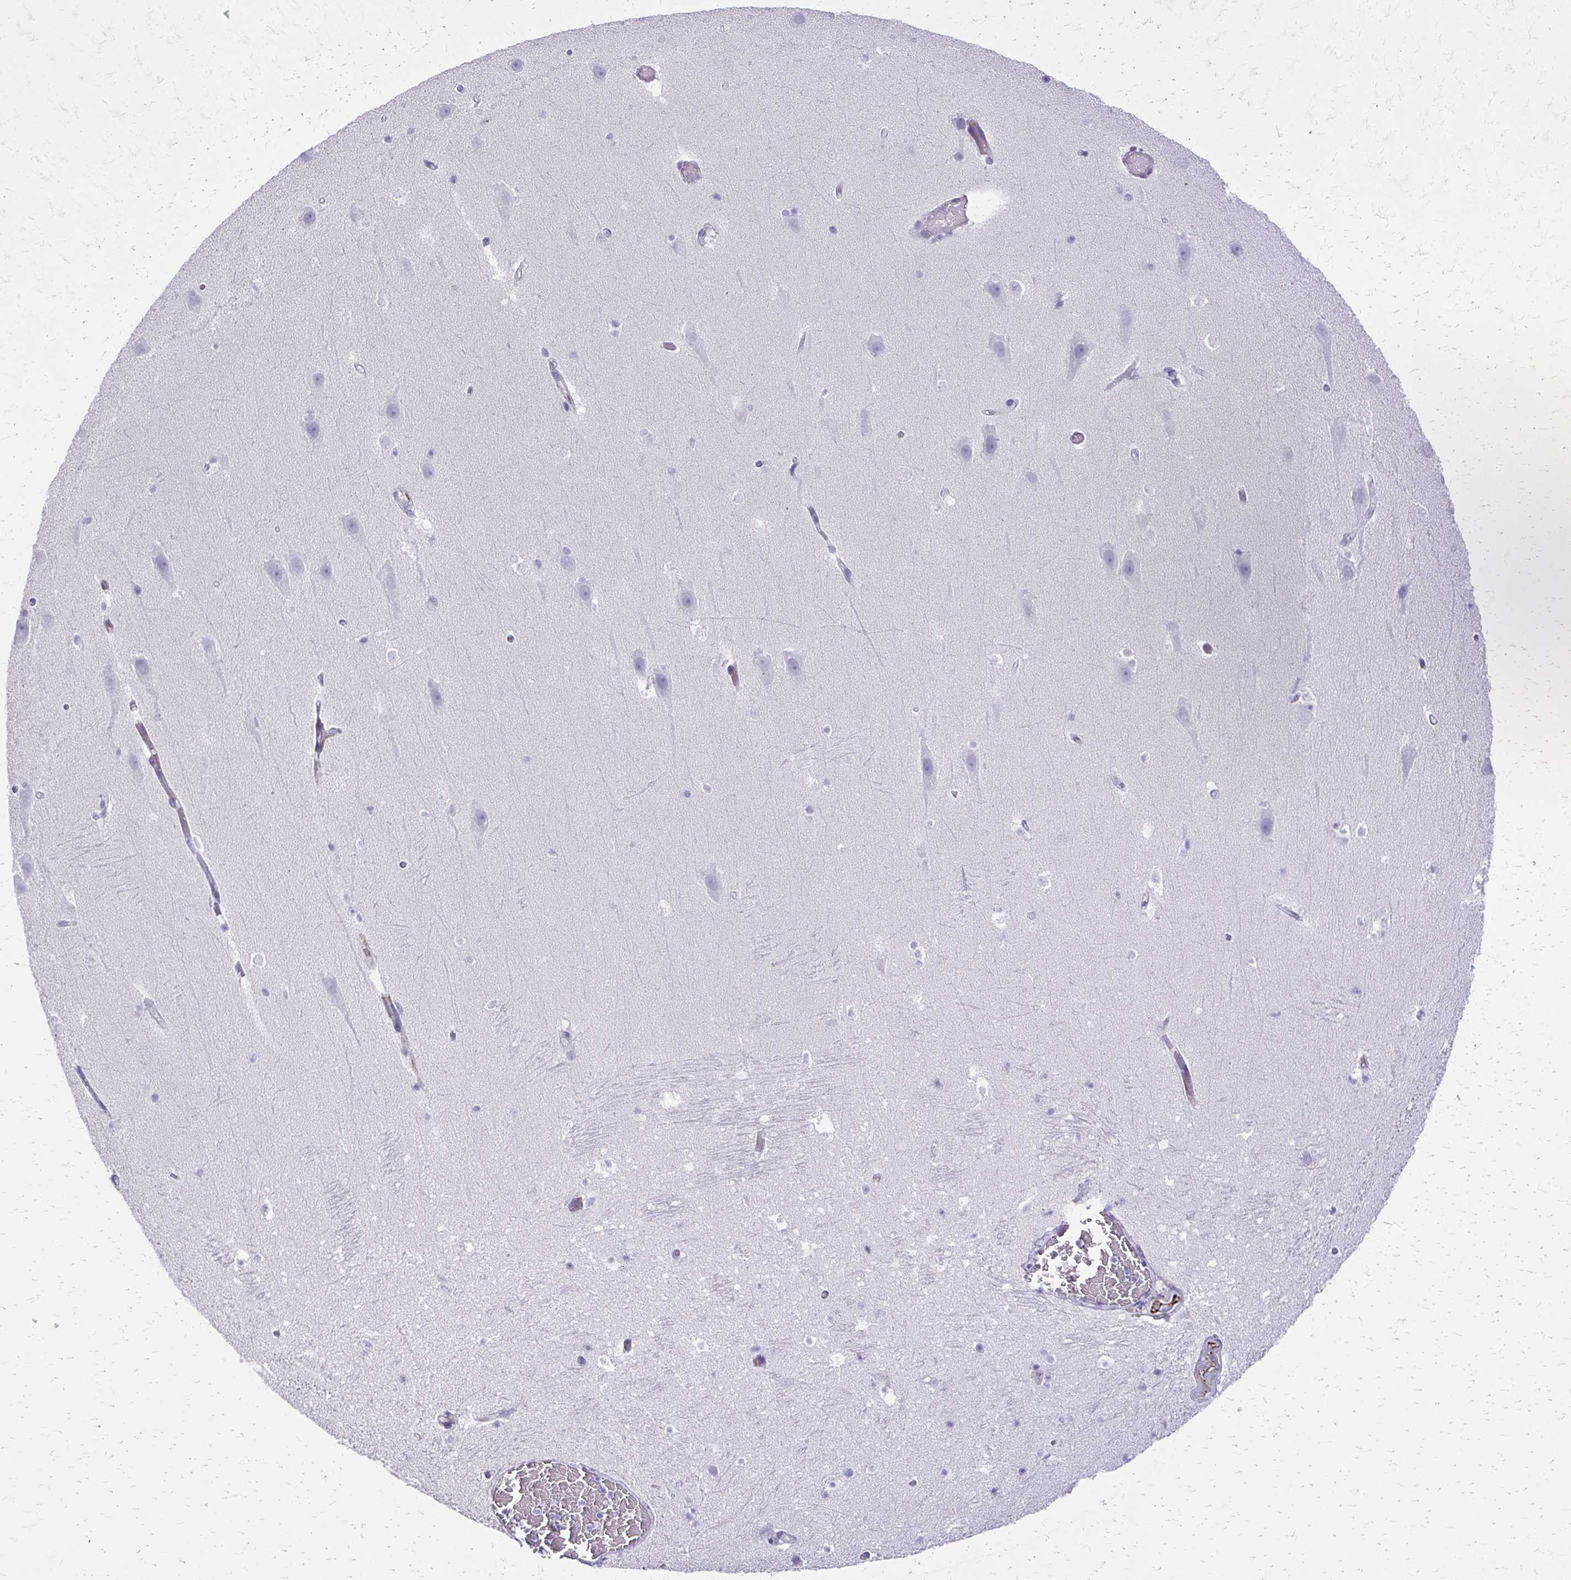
{"staining": {"intensity": "negative", "quantity": "none", "location": "none"}, "tissue": "hippocampus", "cell_type": "Glial cells", "image_type": "normal", "snomed": [{"axis": "morphology", "description": "Normal tissue, NOS"}, {"axis": "topography", "description": "Hippocampus"}], "caption": "Unremarkable hippocampus was stained to show a protein in brown. There is no significant expression in glial cells.", "gene": "TRIM6", "patient": {"sex": "male", "age": 26}}